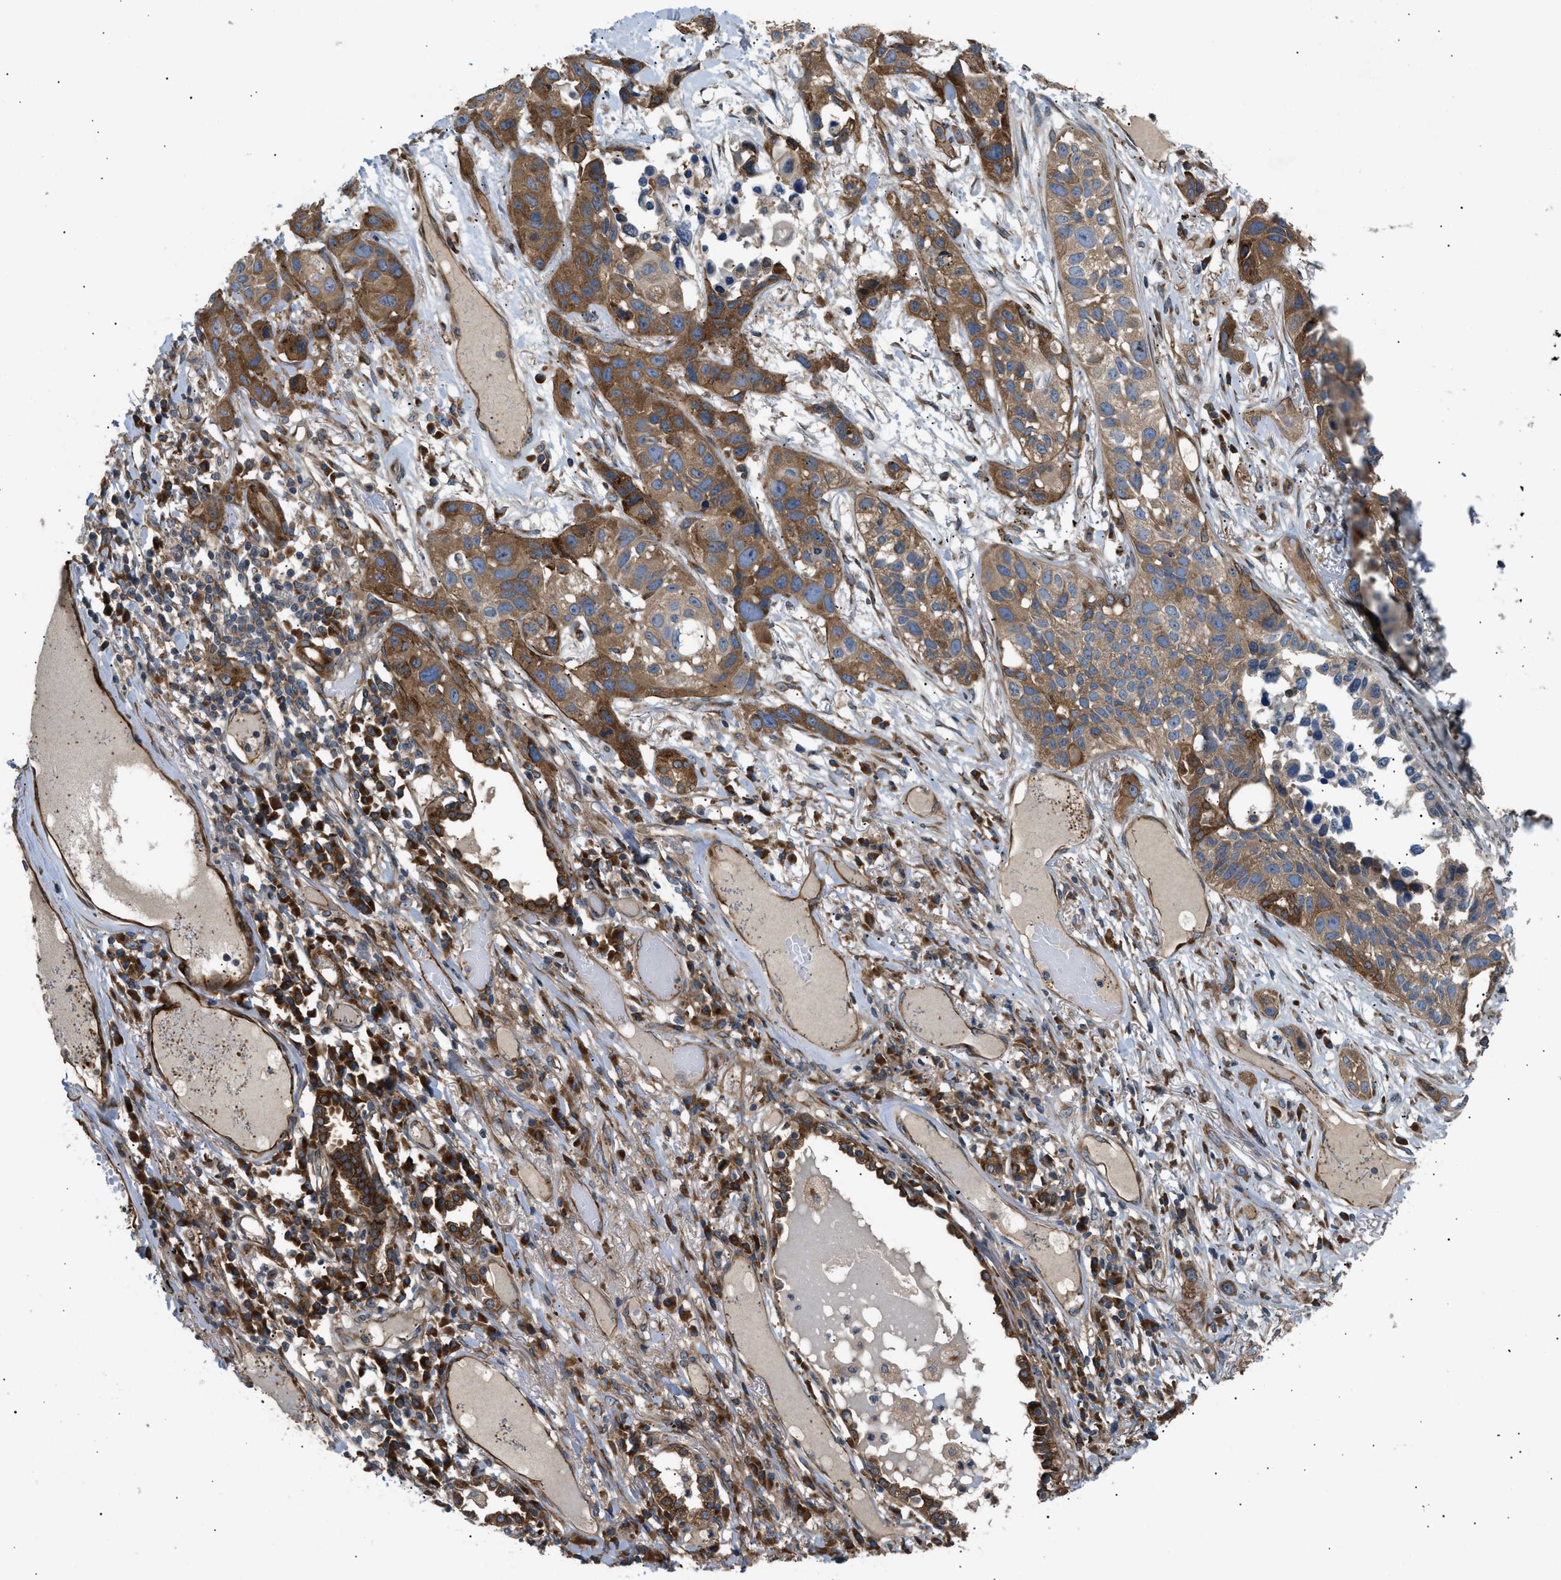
{"staining": {"intensity": "strong", "quantity": ">75%", "location": "cytoplasmic/membranous"}, "tissue": "lung cancer", "cell_type": "Tumor cells", "image_type": "cancer", "snomed": [{"axis": "morphology", "description": "Squamous cell carcinoma, NOS"}, {"axis": "topography", "description": "Lung"}], "caption": "Approximately >75% of tumor cells in human lung cancer (squamous cell carcinoma) display strong cytoplasmic/membranous protein positivity as visualized by brown immunohistochemical staining.", "gene": "LYSMD3", "patient": {"sex": "male", "age": 71}}